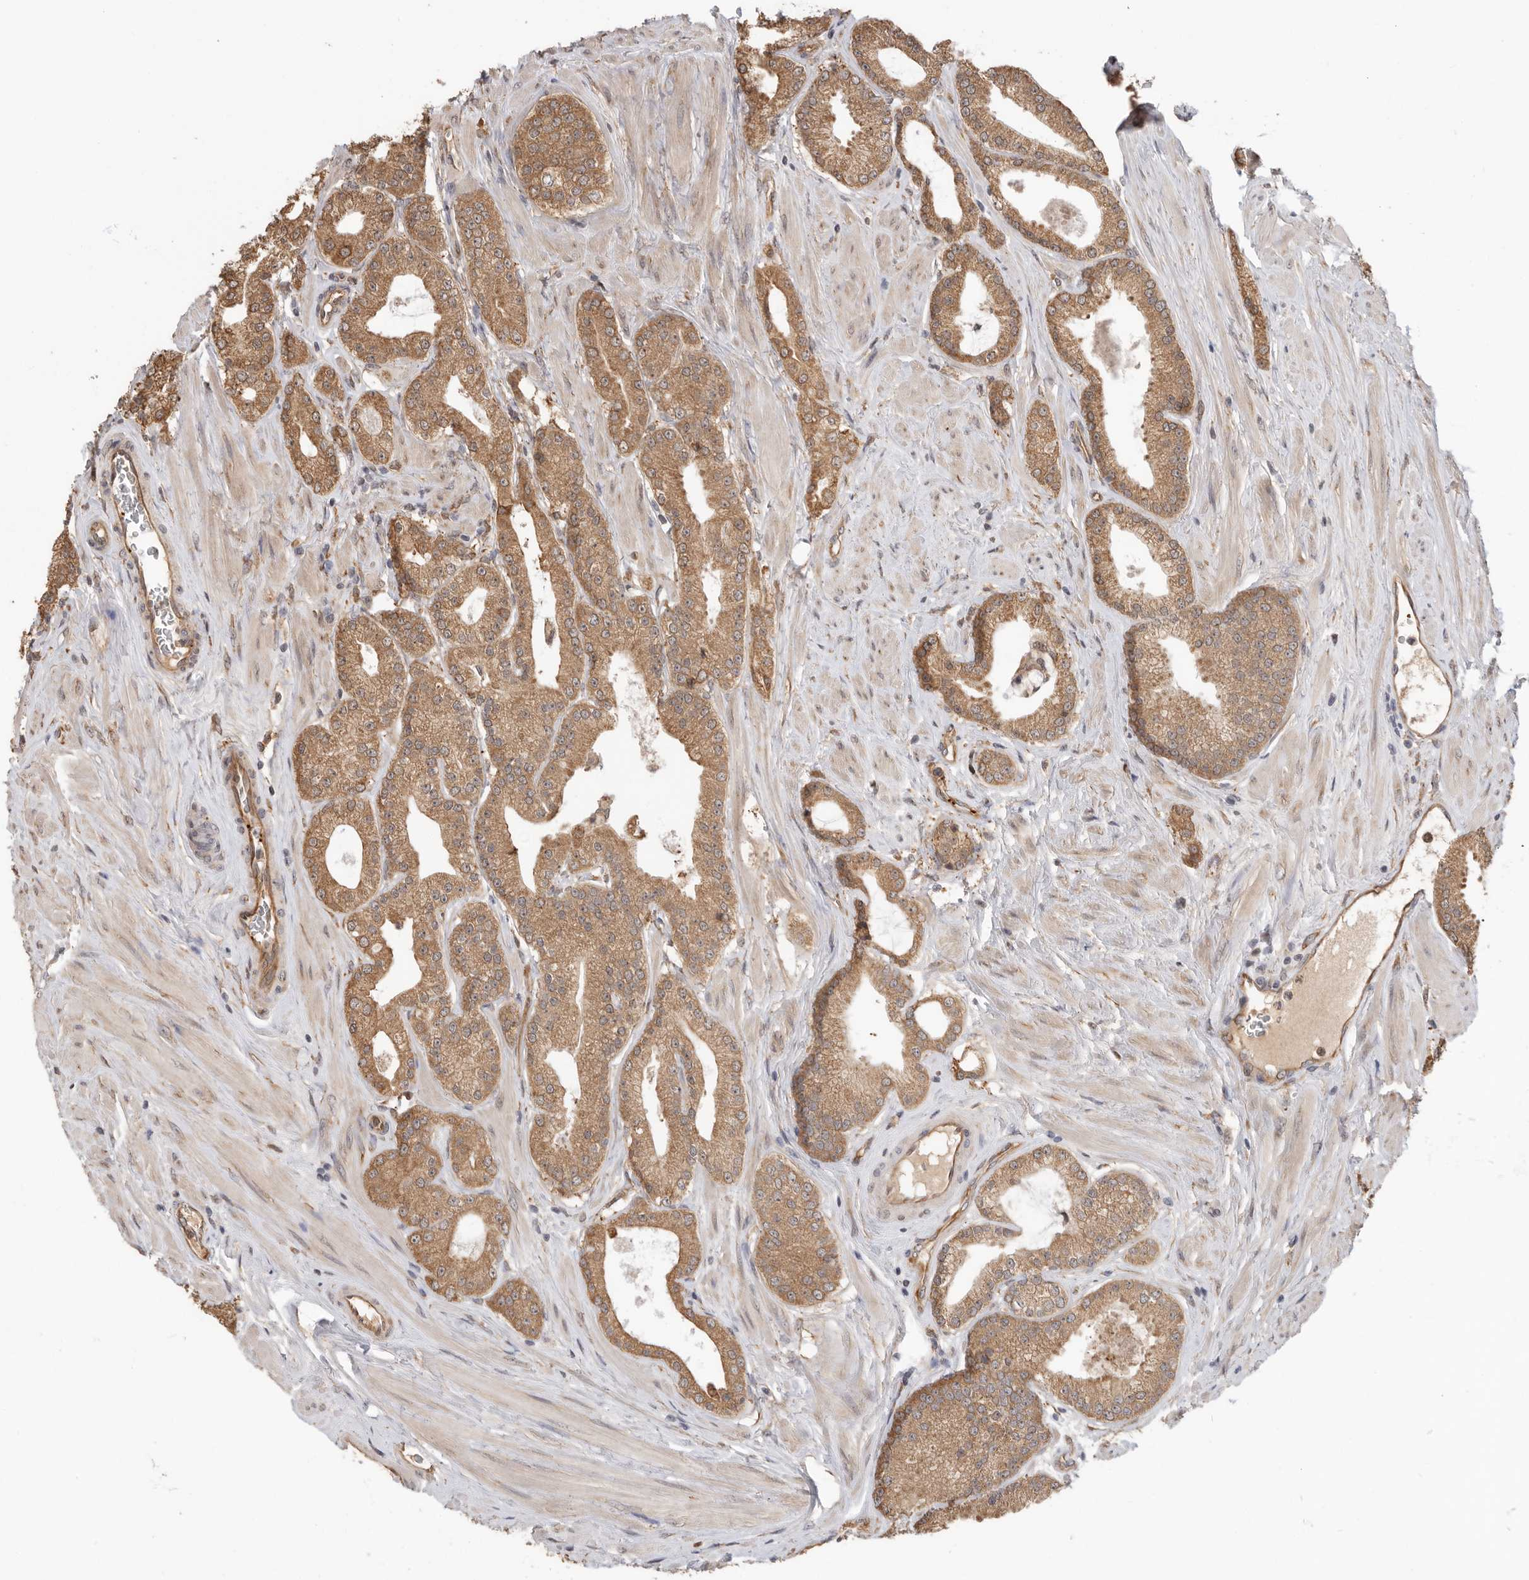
{"staining": {"intensity": "moderate", "quantity": ">75%", "location": "cytoplasmic/membranous,nuclear"}, "tissue": "prostate cancer", "cell_type": "Tumor cells", "image_type": "cancer", "snomed": [{"axis": "morphology", "description": "Adenocarcinoma, Low grade"}, {"axis": "topography", "description": "Prostate"}], "caption": "Immunohistochemistry (IHC) staining of prostate adenocarcinoma (low-grade), which displays medium levels of moderate cytoplasmic/membranous and nuclear staining in about >75% of tumor cells indicating moderate cytoplasmic/membranous and nuclear protein positivity. The staining was performed using DAB (brown) for protein detection and nuclei were counterstained in hematoxylin (blue).", "gene": "CDC42BPB", "patient": {"sex": "male", "age": 62}}